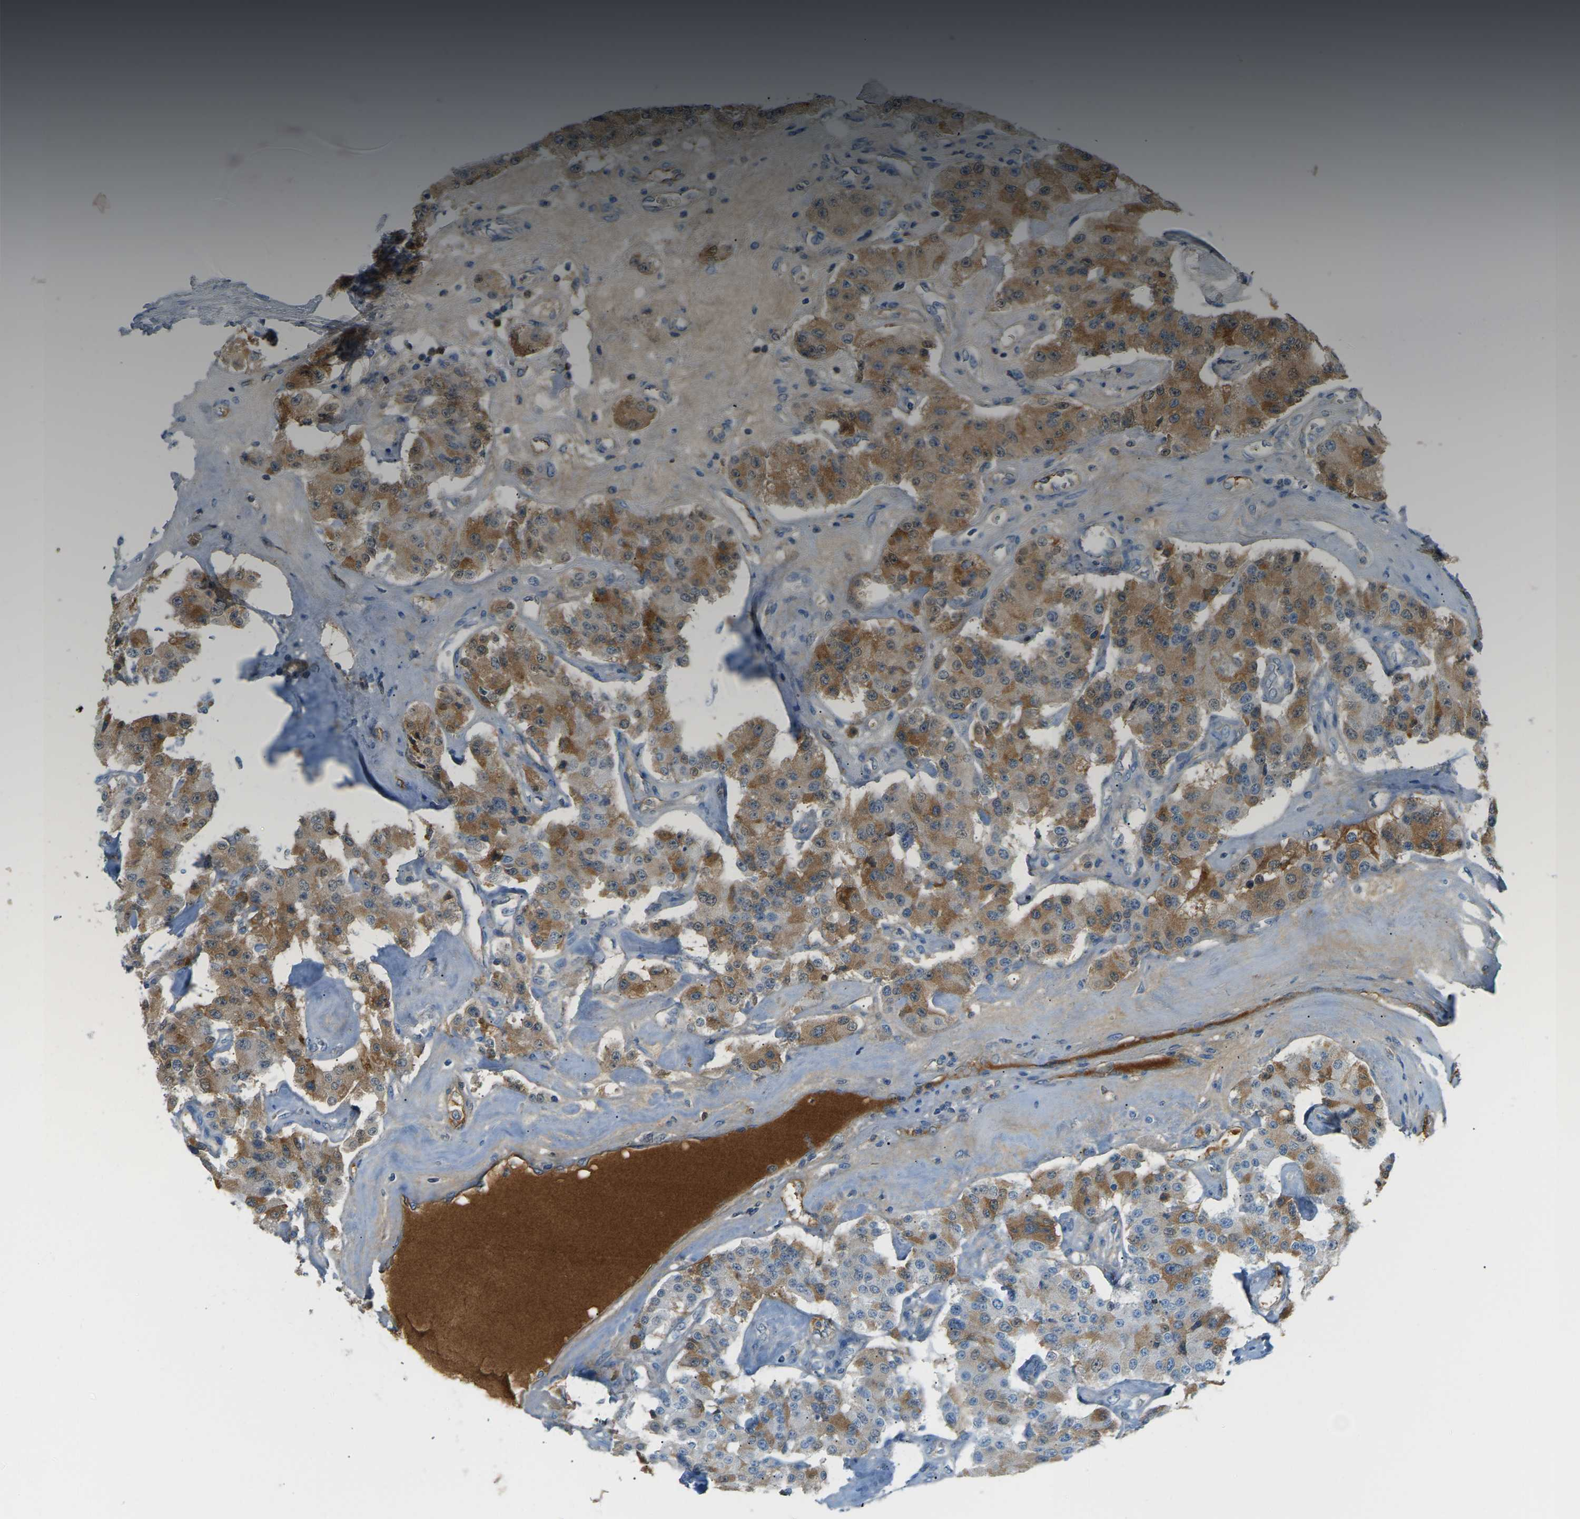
{"staining": {"intensity": "moderate", "quantity": ">75%", "location": "cytoplasmic/membranous"}, "tissue": "carcinoid", "cell_type": "Tumor cells", "image_type": "cancer", "snomed": [{"axis": "morphology", "description": "Carcinoid, malignant, NOS"}, {"axis": "topography", "description": "Pancreas"}], "caption": "An immunohistochemistry (IHC) histopathology image of neoplastic tissue is shown. Protein staining in brown labels moderate cytoplasmic/membranous positivity in malignant carcinoid within tumor cells.", "gene": "CFI", "patient": {"sex": "male", "age": 41}}